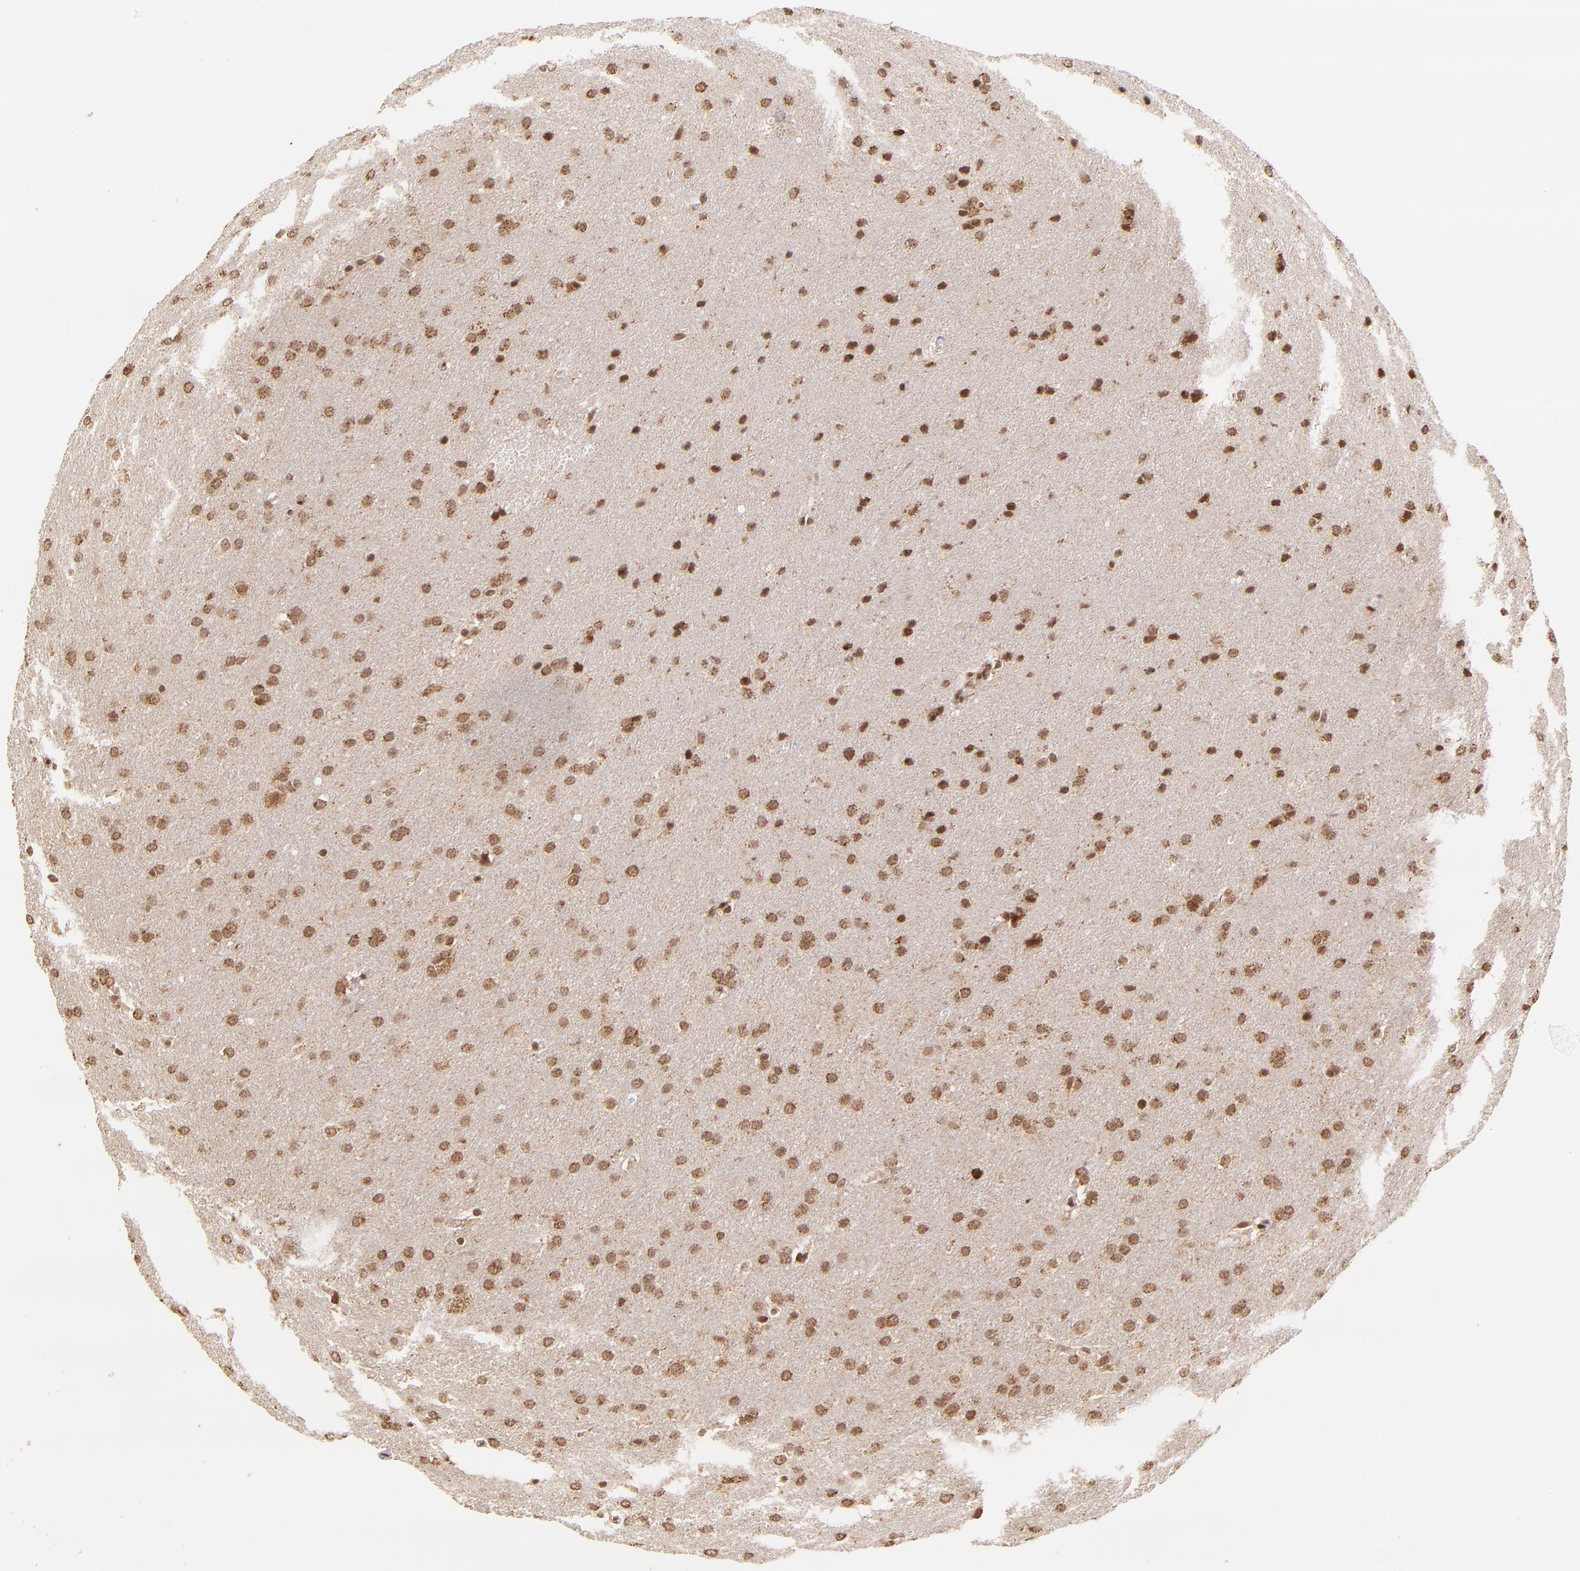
{"staining": {"intensity": "strong", "quantity": ">75%", "location": "nuclear"}, "tissue": "glioma", "cell_type": "Tumor cells", "image_type": "cancer", "snomed": [{"axis": "morphology", "description": "Glioma, malignant, Low grade"}, {"axis": "topography", "description": "Brain"}], "caption": "Malignant glioma (low-grade) stained with DAB immunohistochemistry (IHC) demonstrates high levels of strong nuclear expression in approximately >75% of tumor cells.", "gene": "MED15", "patient": {"sex": "female", "age": 32}}